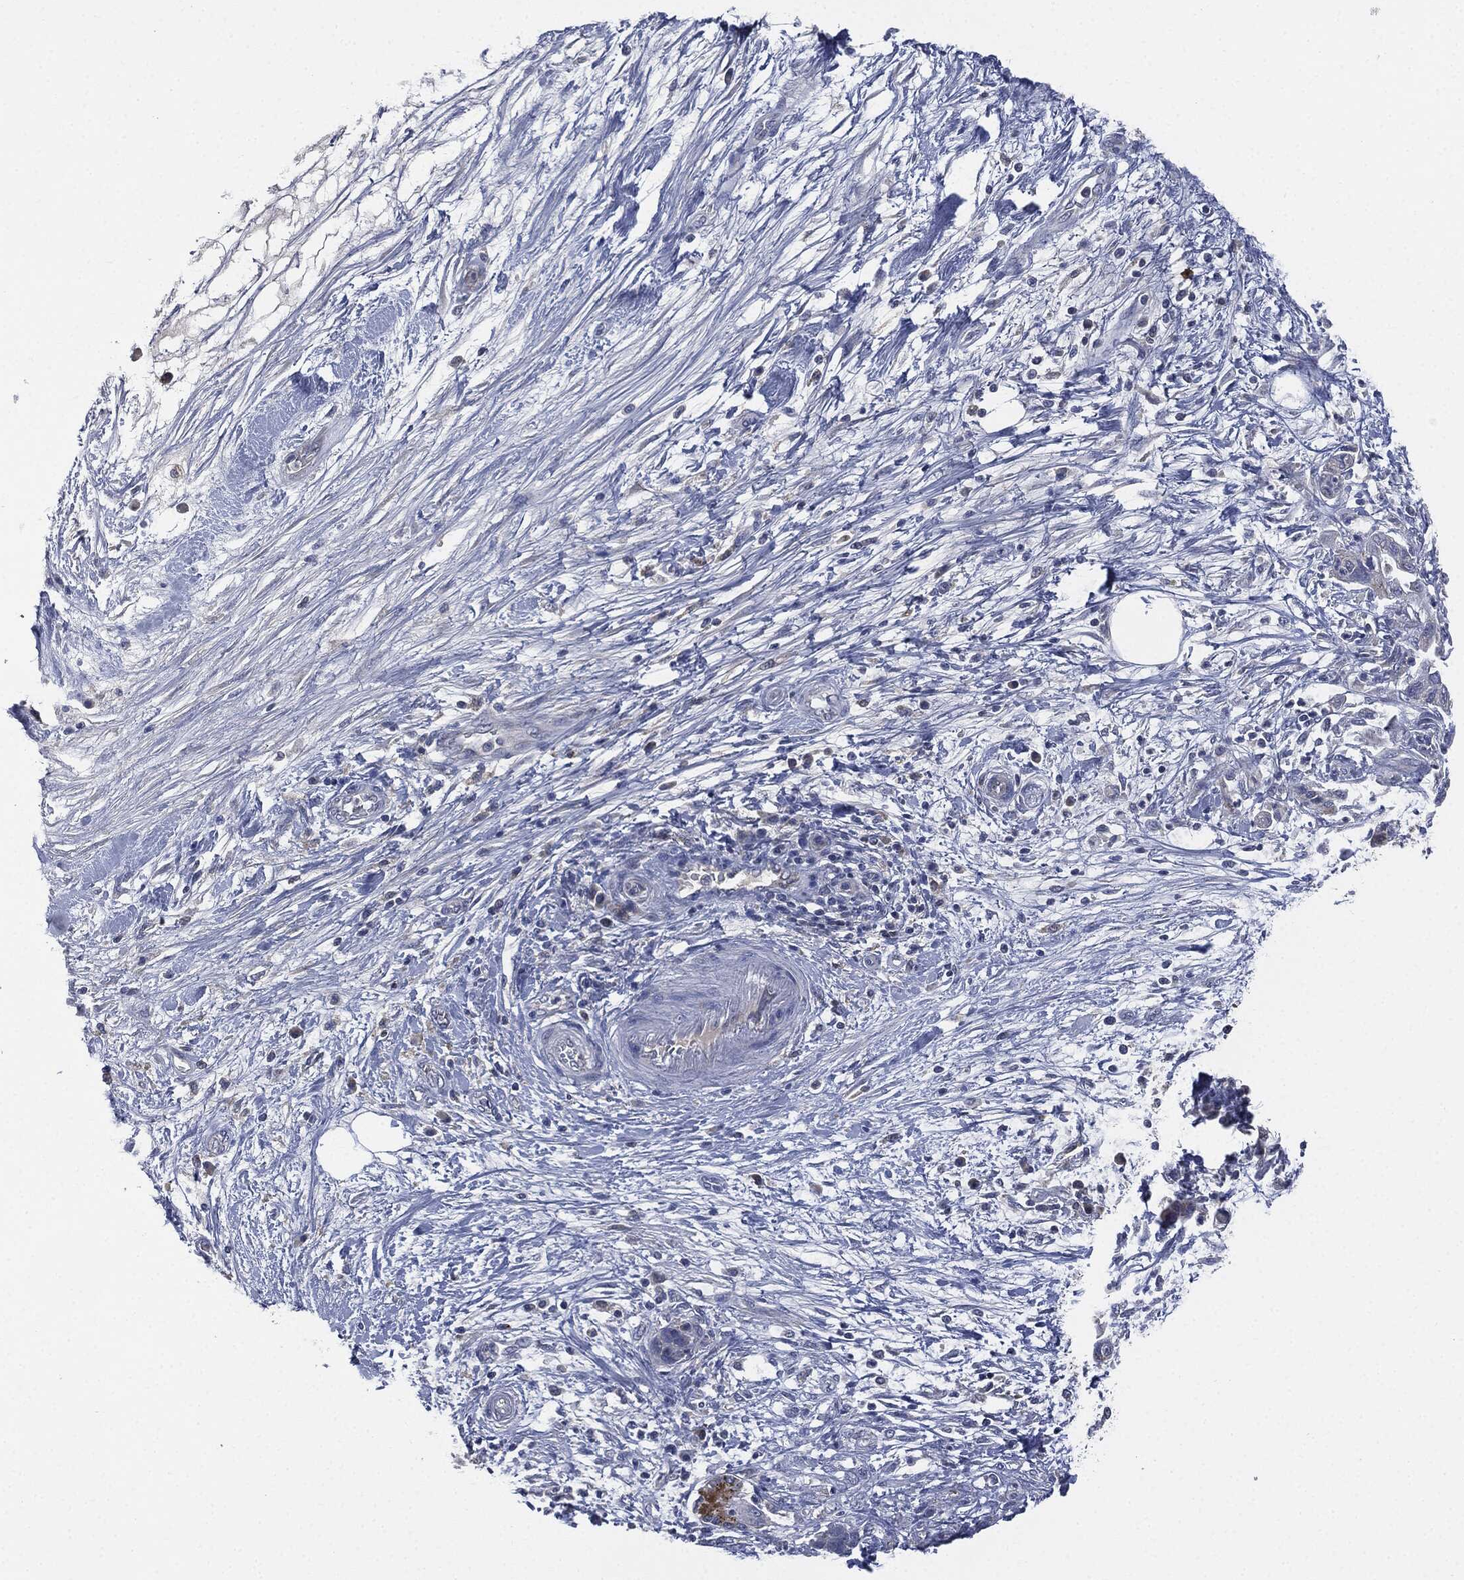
{"staining": {"intensity": "moderate", "quantity": "<25%", "location": "cytoplasmic/membranous"}, "tissue": "pancreatic cancer", "cell_type": "Tumor cells", "image_type": "cancer", "snomed": [{"axis": "morphology", "description": "Adenocarcinoma, NOS"}, {"axis": "topography", "description": "Pancreas"}], "caption": "There is low levels of moderate cytoplasmic/membranous staining in tumor cells of pancreatic adenocarcinoma, as demonstrated by immunohistochemical staining (brown color).", "gene": "SIGLEC9", "patient": {"sex": "female", "age": 73}}